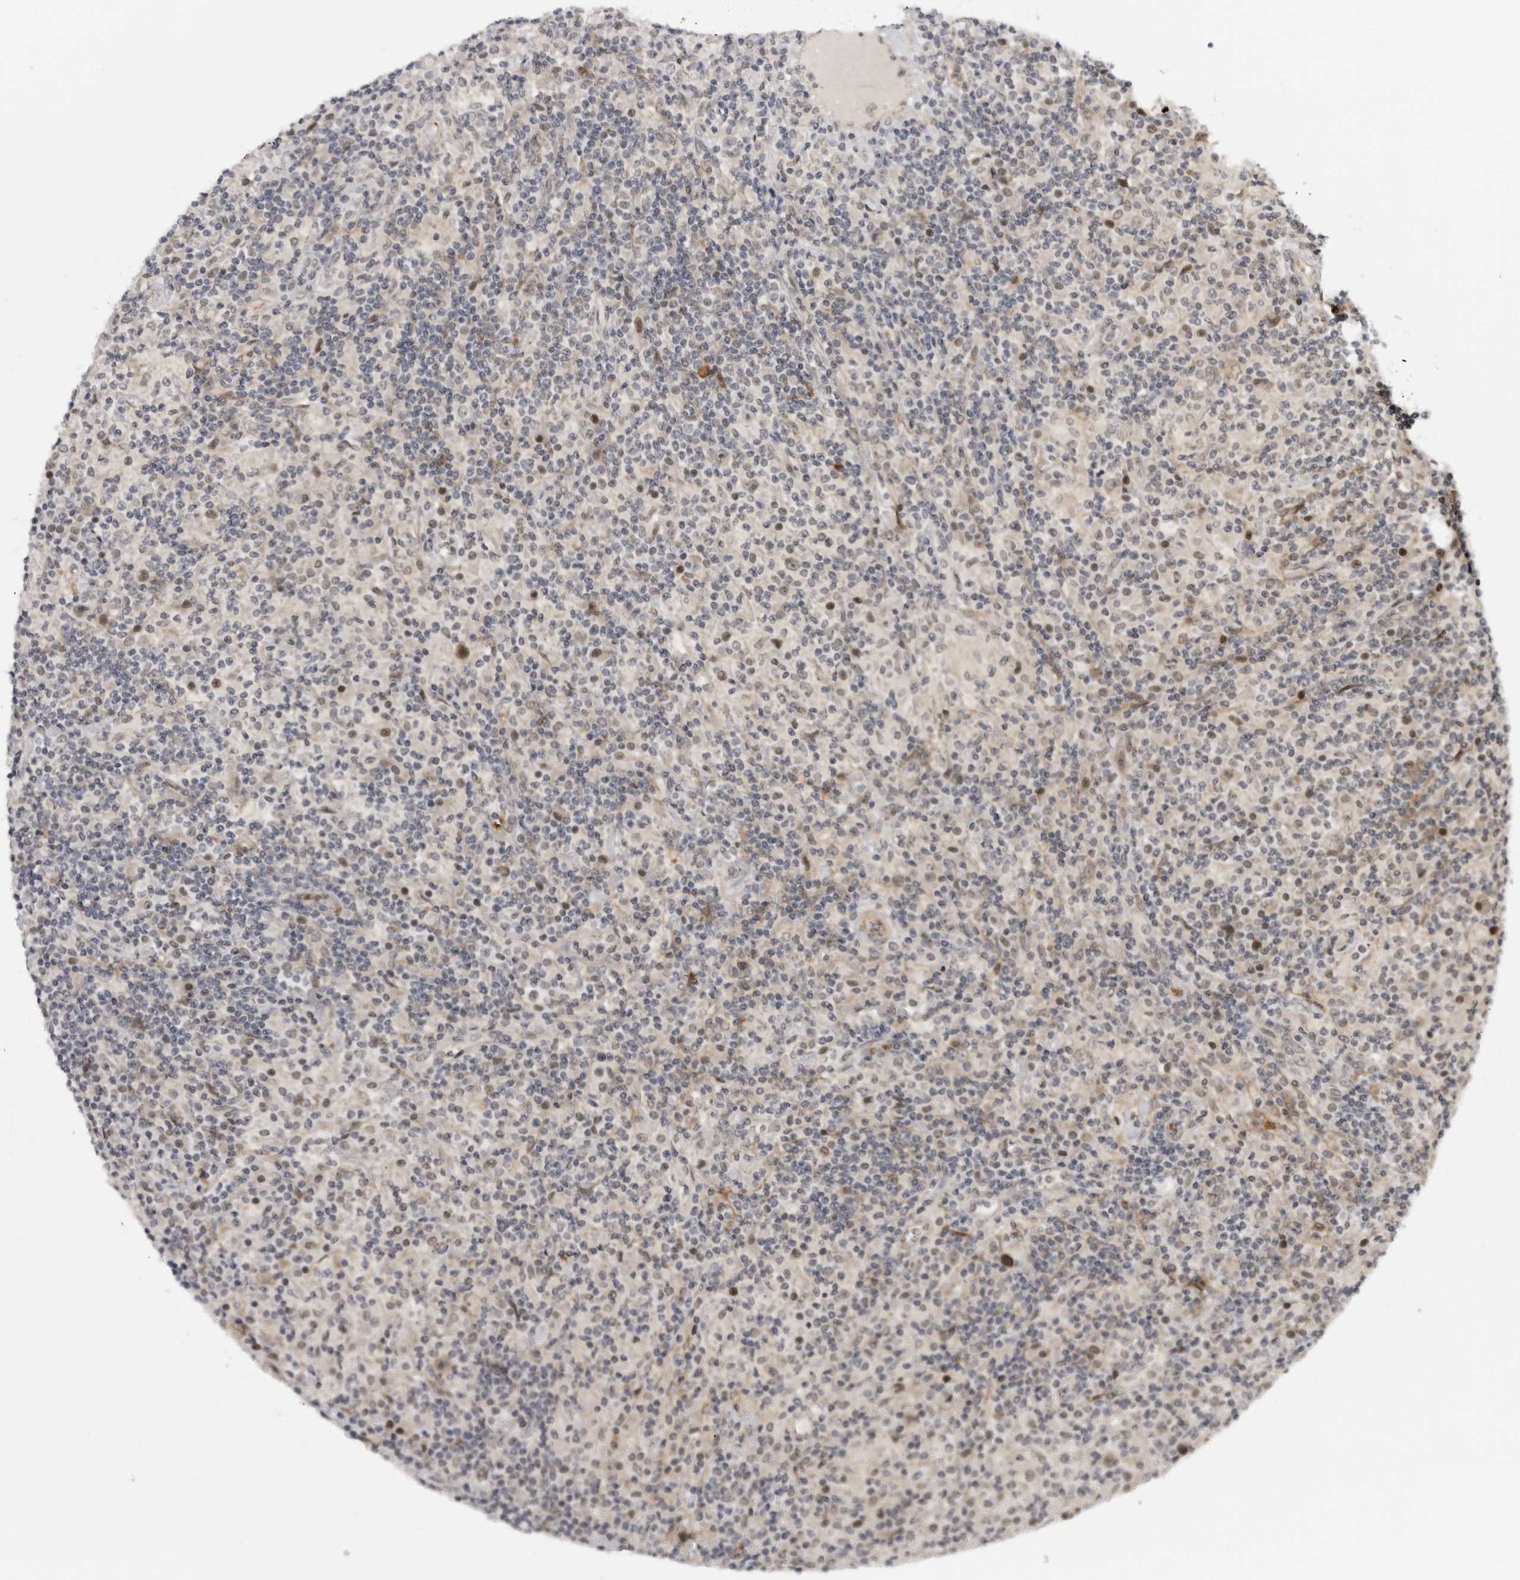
{"staining": {"intensity": "weak", "quantity": ">75%", "location": "nuclear"}, "tissue": "lymphoma", "cell_type": "Tumor cells", "image_type": "cancer", "snomed": [{"axis": "morphology", "description": "Hodgkin's disease, NOS"}, {"axis": "topography", "description": "Lymph node"}], "caption": "A high-resolution histopathology image shows immunohistochemistry (IHC) staining of Hodgkin's disease, which reveals weak nuclear staining in about >75% of tumor cells. The staining was performed using DAB (3,3'-diaminobenzidine), with brown indicating positive protein expression. Nuclei are stained blue with hematoxylin.", "gene": "ALPK2", "patient": {"sex": "male", "age": 70}}